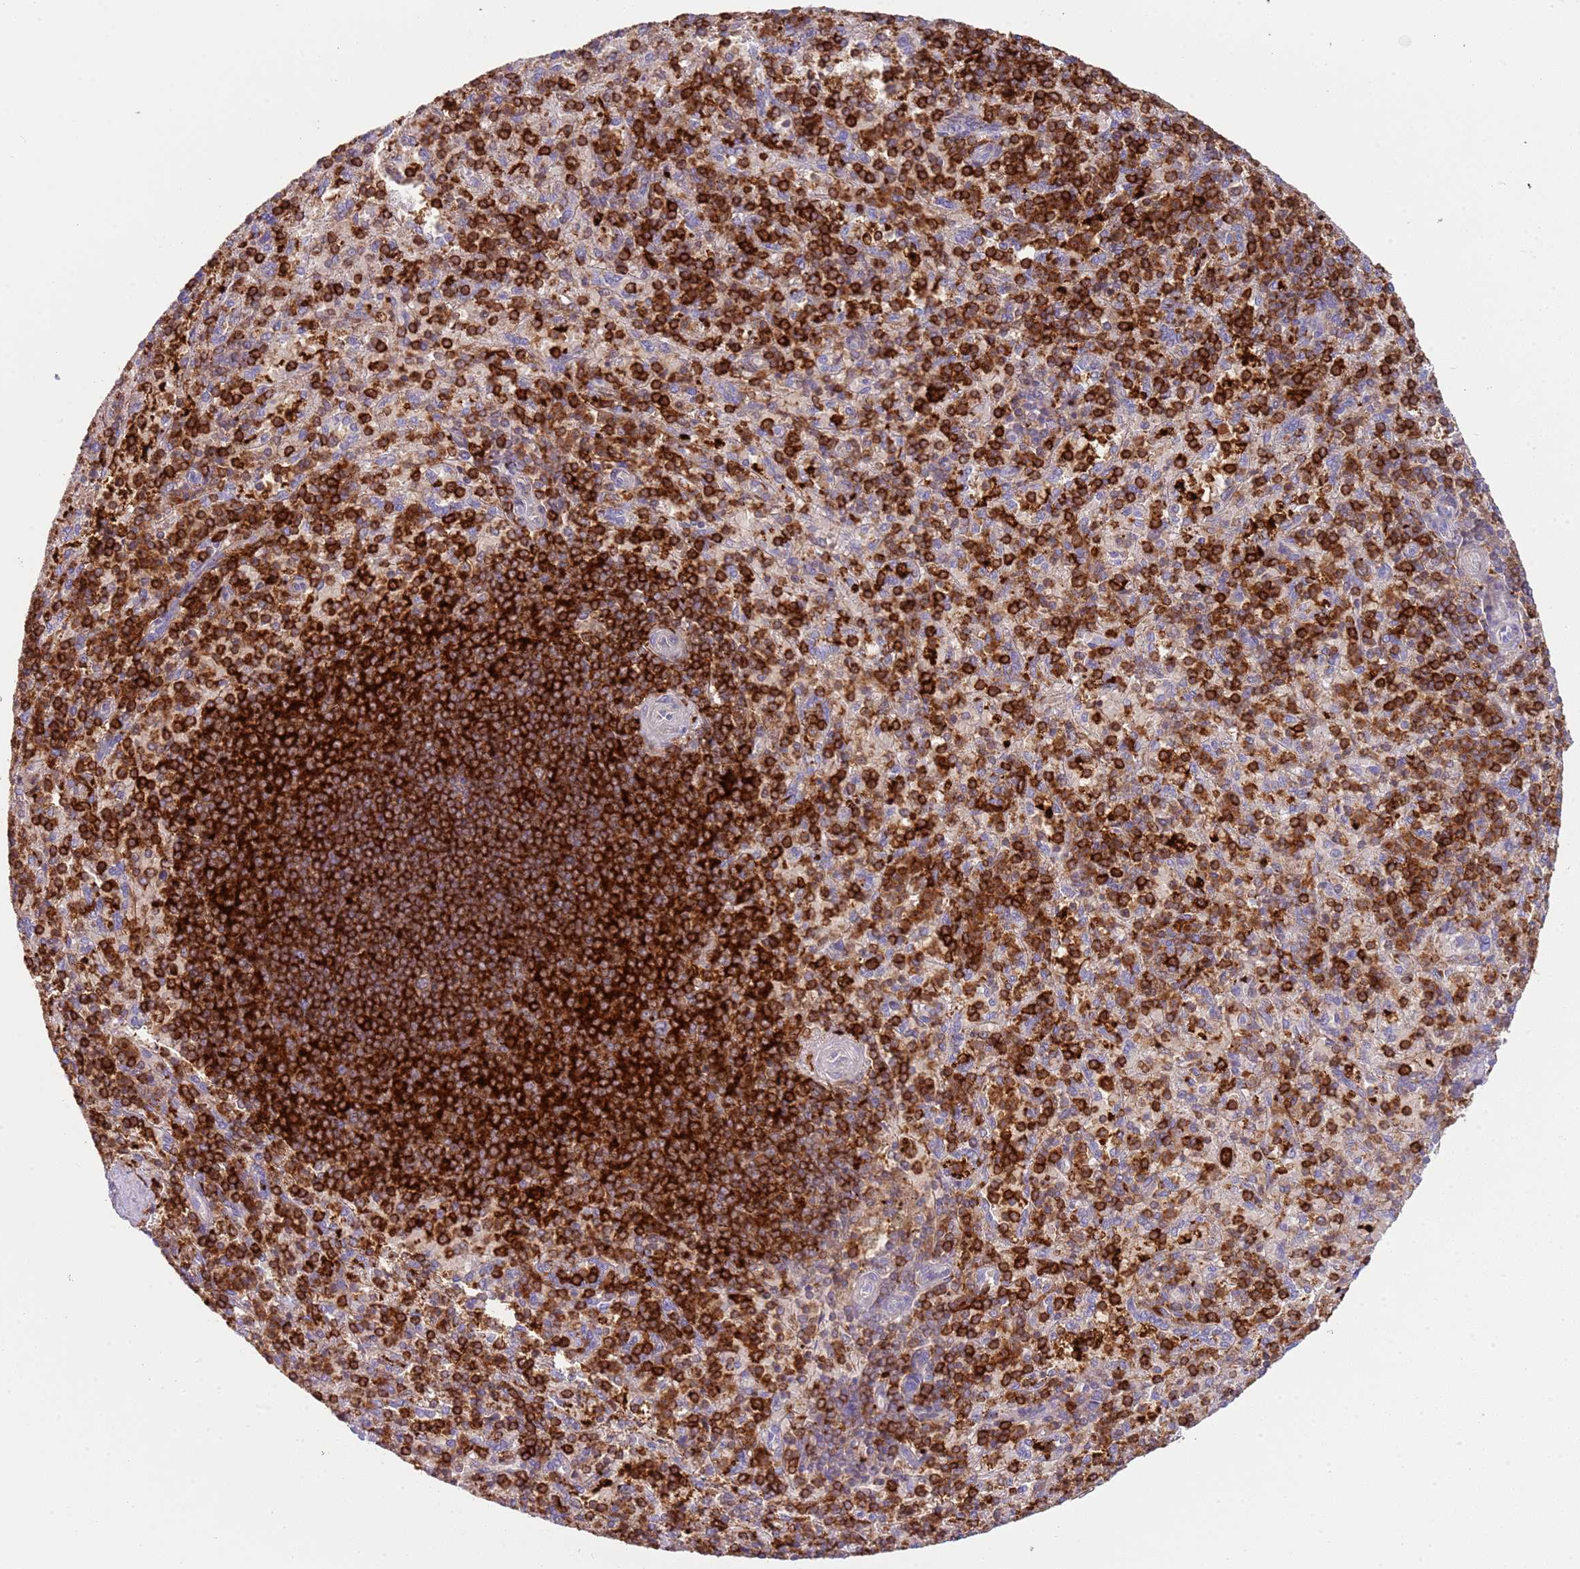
{"staining": {"intensity": "strong", "quantity": "25%-75%", "location": "cytoplasmic/membranous"}, "tissue": "spleen", "cell_type": "Cells in red pulp", "image_type": "normal", "snomed": [{"axis": "morphology", "description": "Normal tissue, NOS"}, {"axis": "topography", "description": "Spleen"}], "caption": "DAB immunohistochemical staining of normal human spleen exhibits strong cytoplasmic/membranous protein staining in about 25%-75% of cells in red pulp.", "gene": "TTPAL", "patient": {"sex": "male", "age": 82}}